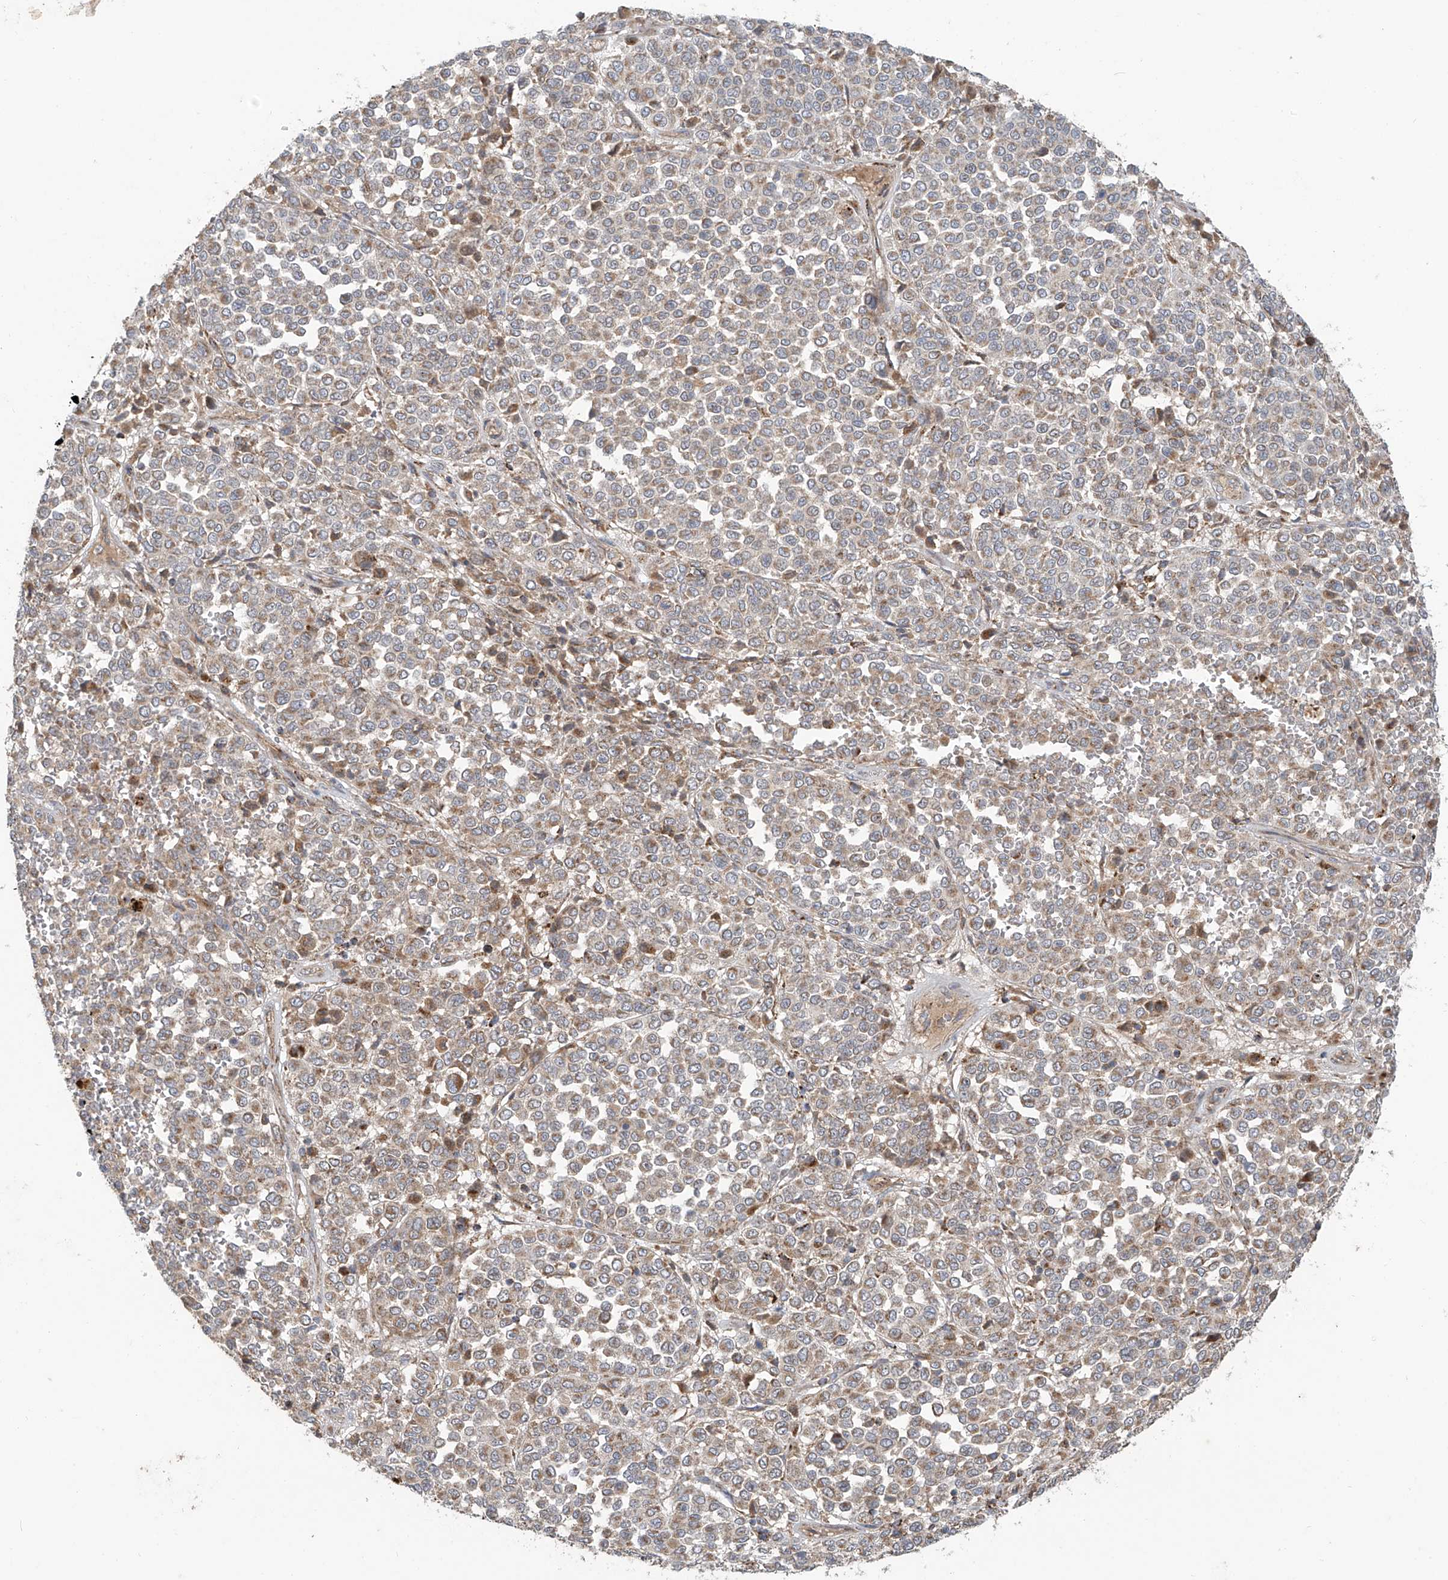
{"staining": {"intensity": "weak", "quantity": "25%-75%", "location": "cytoplasmic/membranous"}, "tissue": "melanoma", "cell_type": "Tumor cells", "image_type": "cancer", "snomed": [{"axis": "morphology", "description": "Malignant melanoma, Metastatic site"}, {"axis": "topography", "description": "Pancreas"}], "caption": "This image demonstrates melanoma stained with IHC to label a protein in brown. The cytoplasmic/membranous of tumor cells show weak positivity for the protein. Nuclei are counter-stained blue.", "gene": "C2orf74", "patient": {"sex": "female", "age": 30}}